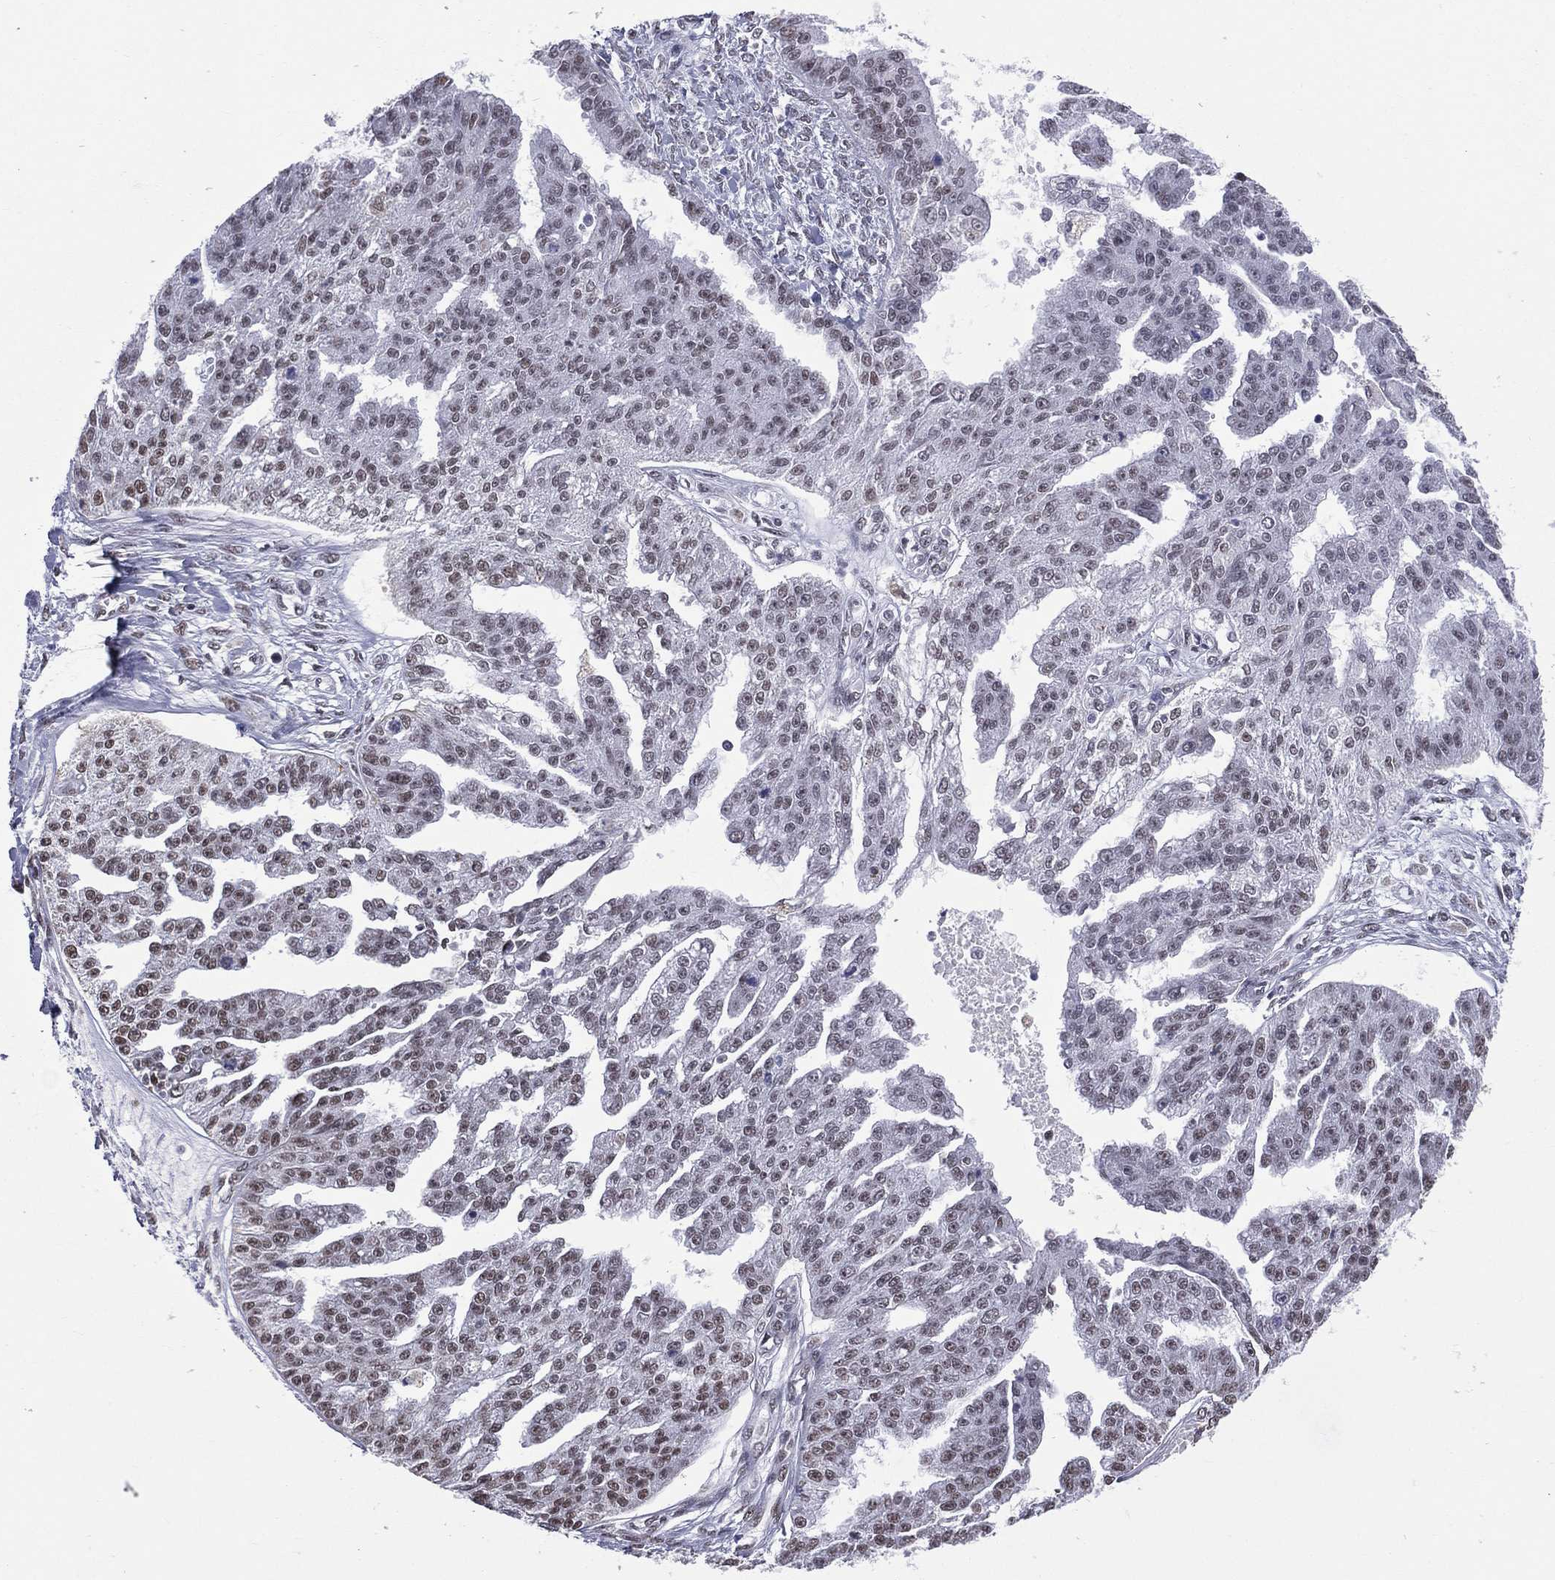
{"staining": {"intensity": "moderate", "quantity": "<25%", "location": "nuclear"}, "tissue": "ovarian cancer", "cell_type": "Tumor cells", "image_type": "cancer", "snomed": [{"axis": "morphology", "description": "Cystadenocarcinoma, serous, NOS"}, {"axis": "topography", "description": "Ovary"}], "caption": "Ovarian serous cystadenocarcinoma stained with a brown dye reveals moderate nuclear positive positivity in about <25% of tumor cells.", "gene": "ZNF7", "patient": {"sex": "female", "age": 58}}